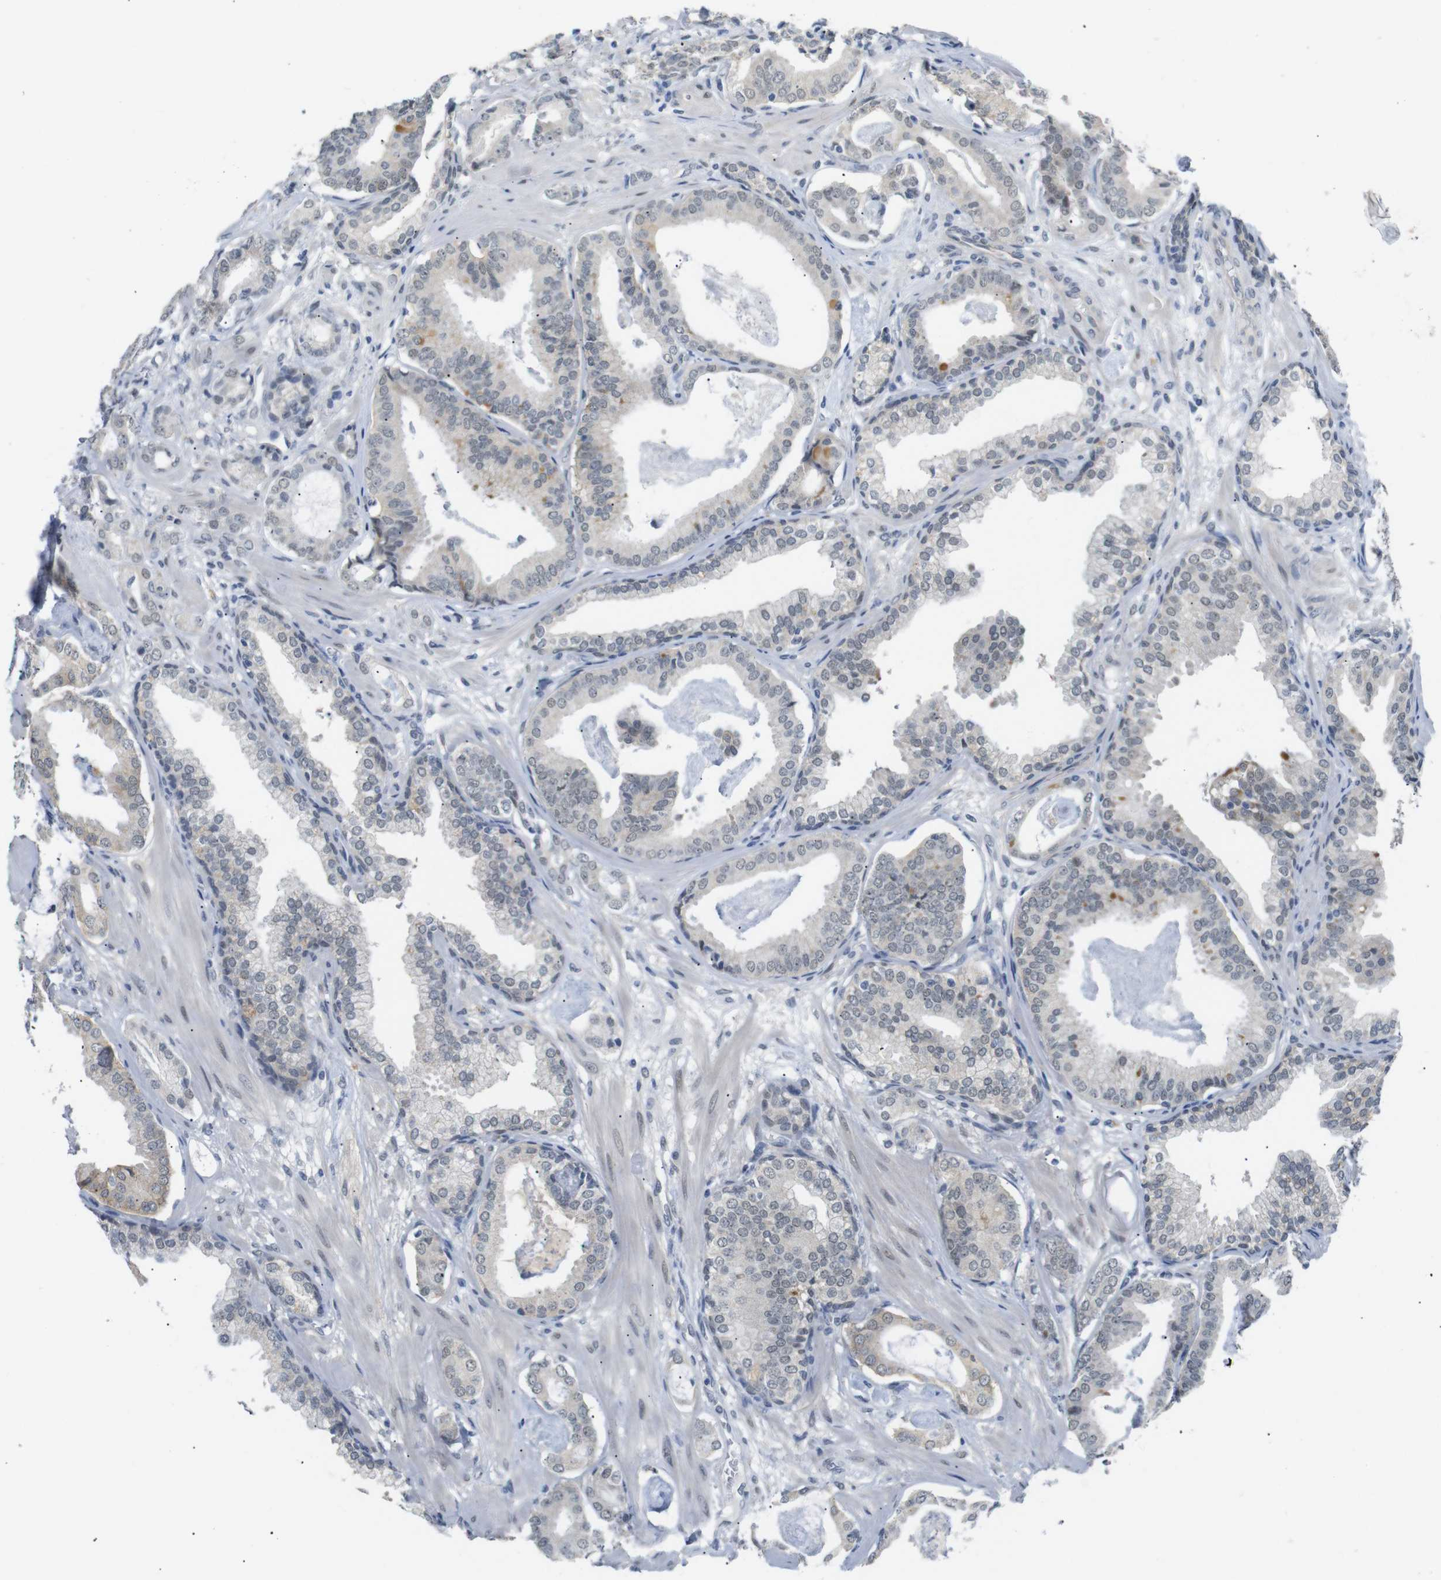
{"staining": {"intensity": "weak", "quantity": "<25%", "location": "cytoplasmic/membranous"}, "tissue": "prostate cancer", "cell_type": "Tumor cells", "image_type": "cancer", "snomed": [{"axis": "morphology", "description": "Adenocarcinoma, Low grade"}, {"axis": "topography", "description": "Prostate"}], "caption": "Immunohistochemistry (IHC) of human prostate cancer (adenocarcinoma (low-grade)) shows no positivity in tumor cells.", "gene": "GPR158", "patient": {"sex": "male", "age": 53}}